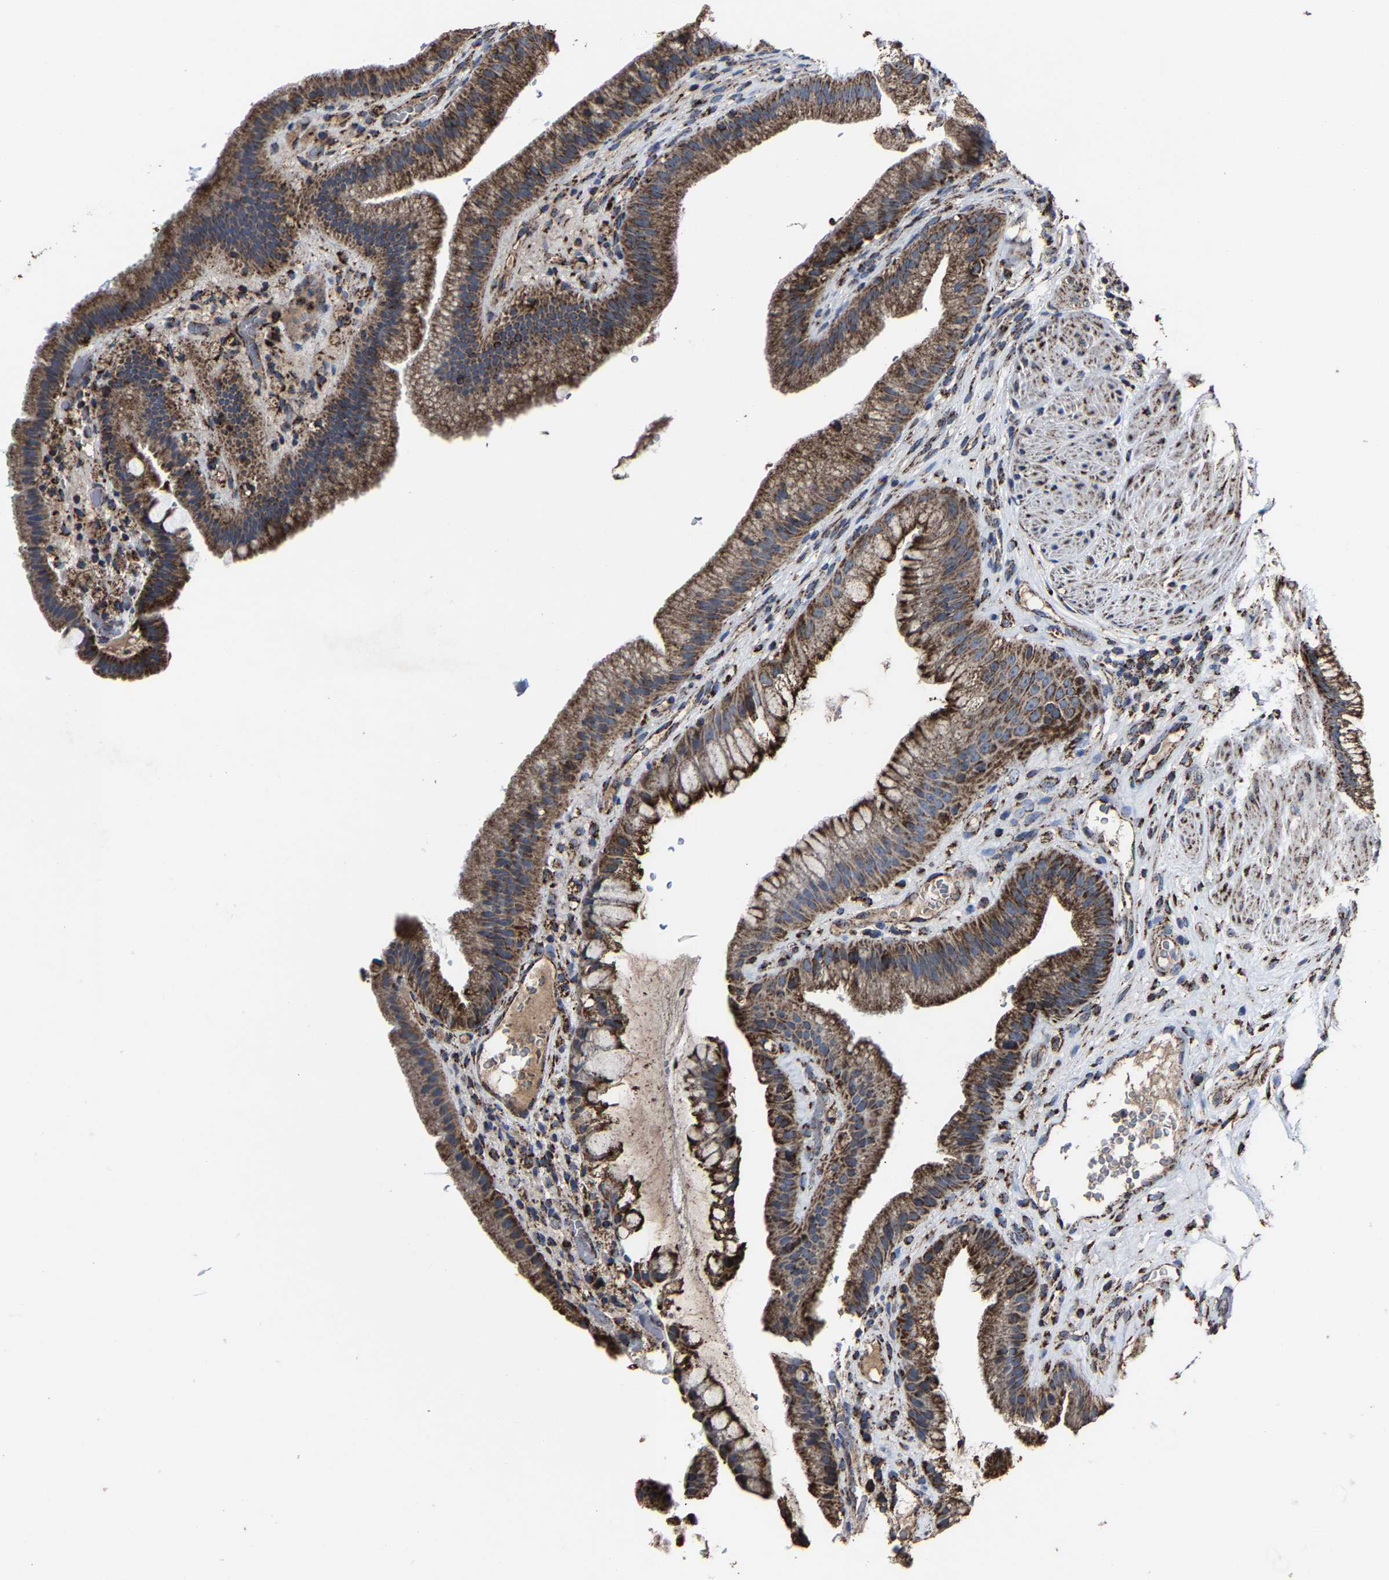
{"staining": {"intensity": "strong", "quantity": ">75%", "location": "cytoplasmic/membranous"}, "tissue": "gallbladder", "cell_type": "Glandular cells", "image_type": "normal", "snomed": [{"axis": "morphology", "description": "Normal tissue, NOS"}, {"axis": "topography", "description": "Gallbladder"}], "caption": "Immunohistochemistry (IHC) staining of benign gallbladder, which shows high levels of strong cytoplasmic/membranous expression in approximately >75% of glandular cells indicating strong cytoplasmic/membranous protein staining. The staining was performed using DAB (brown) for protein detection and nuclei were counterstained in hematoxylin (blue).", "gene": "NDUFV3", "patient": {"sex": "male", "age": 49}}